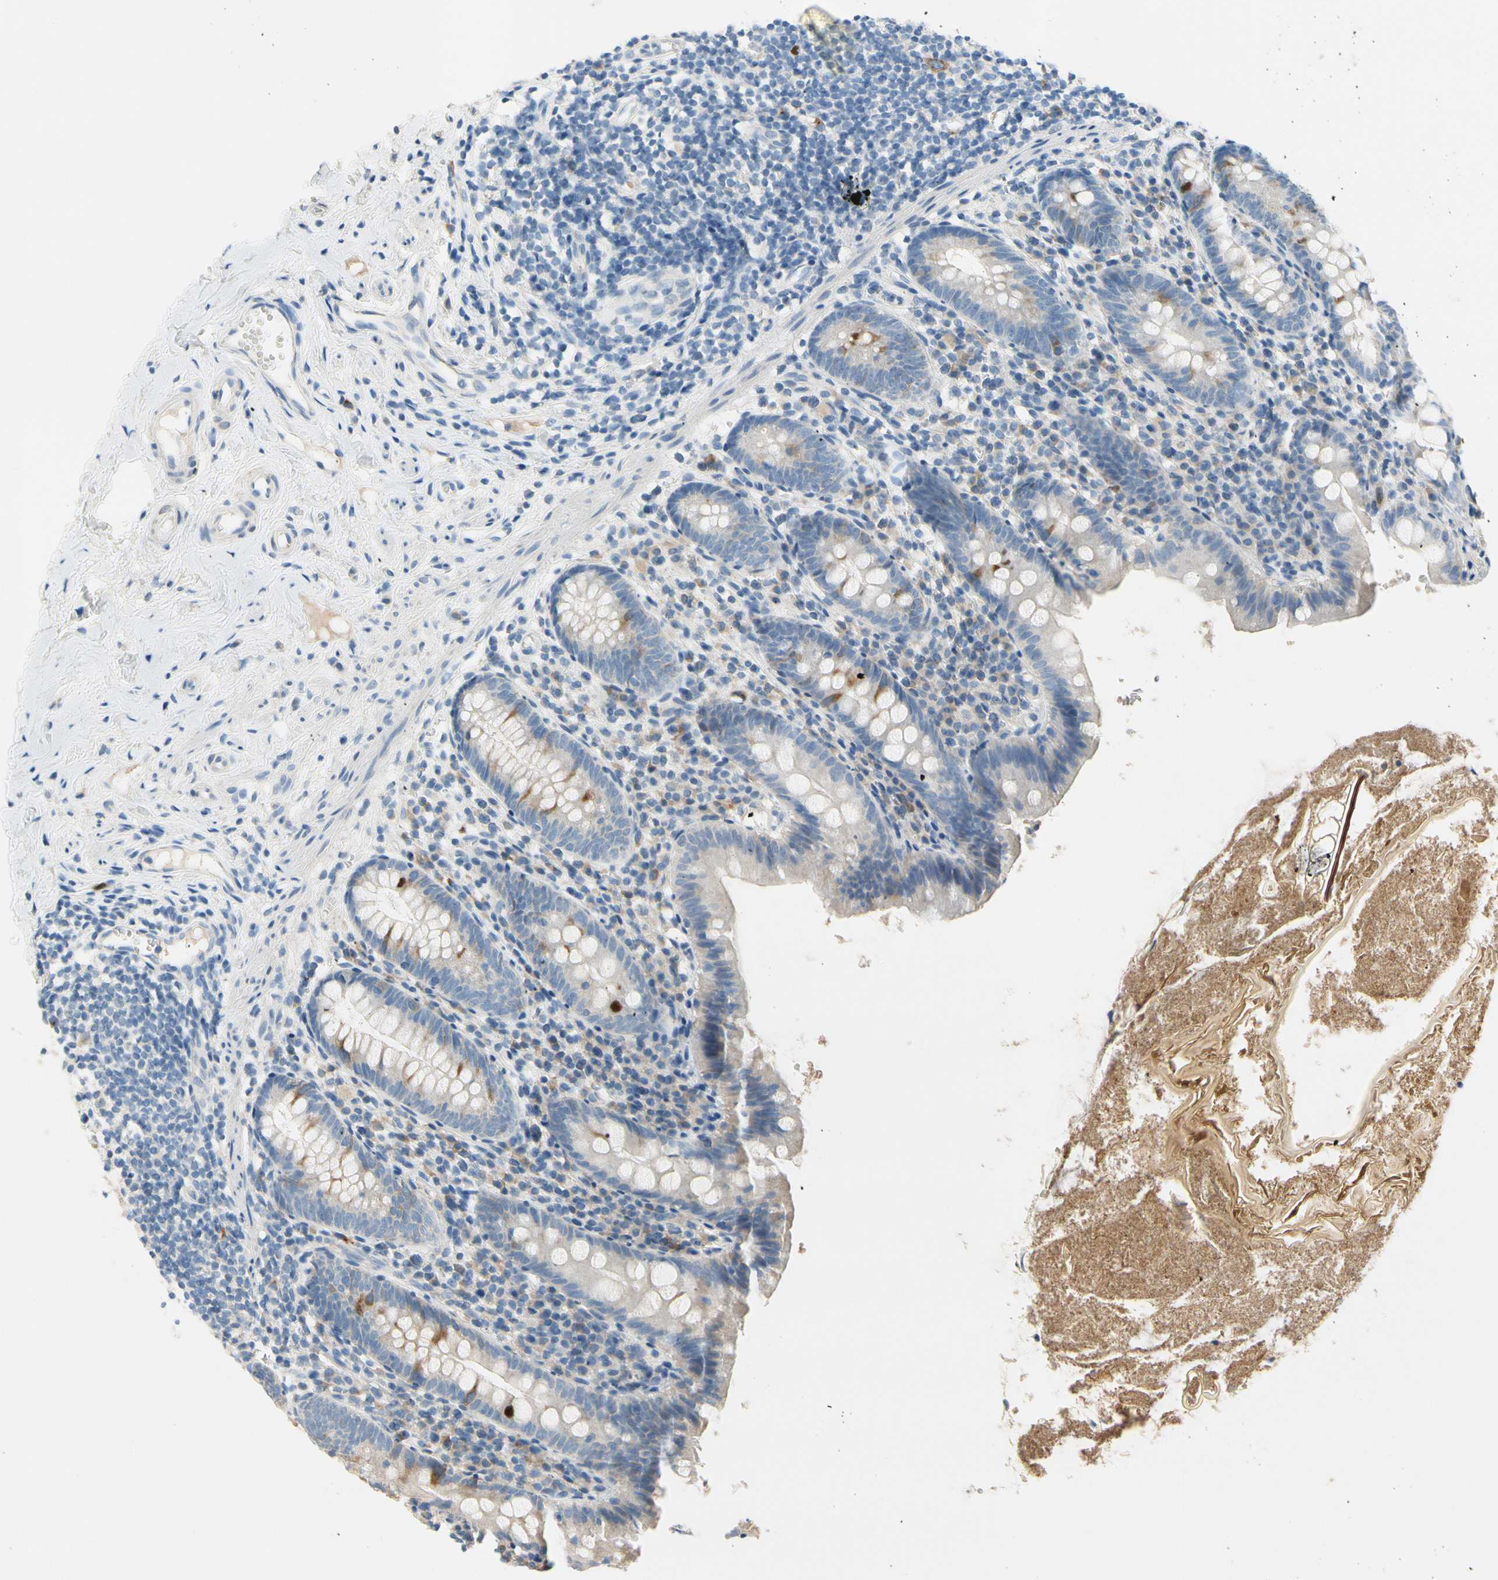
{"staining": {"intensity": "moderate", "quantity": "<25%", "location": "cytoplasmic/membranous"}, "tissue": "appendix", "cell_type": "Glandular cells", "image_type": "normal", "snomed": [{"axis": "morphology", "description": "Normal tissue, NOS"}, {"axis": "topography", "description": "Appendix"}], "caption": "Normal appendix exhibits moderate cytoplasmic/membranous expression in approximately <25% of glandular cells, visualized by immunohistochemistry. The staining was performed using DAB (3,3'-diaminobenzidine), with brown indicating positive protein expression. Nuclei are stained blue with hematoxylin.", "gene": "CKAP2", "patient": {"sex": "male", "age": 52}}